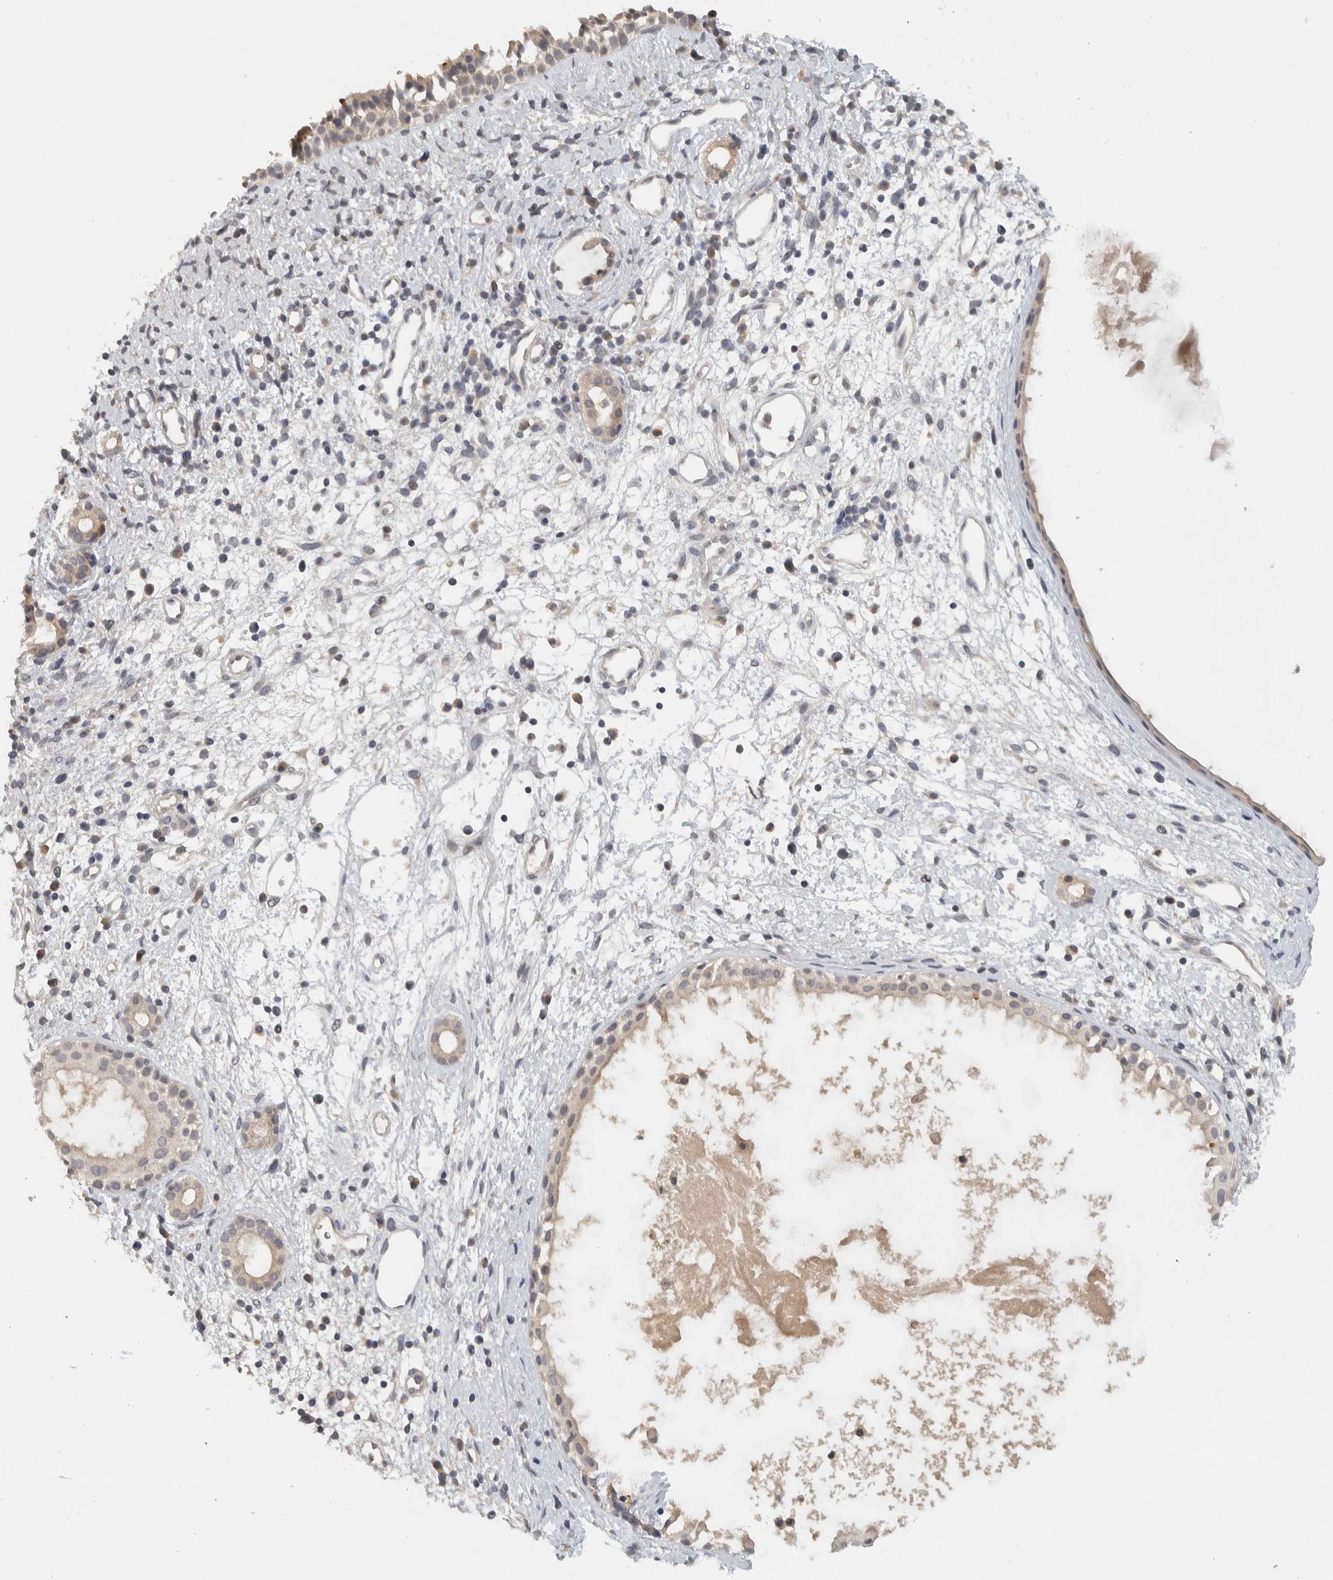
{"staining": {"intensity": "negative", "quantity": "none", "location": "none"}, "tissue": "nasopharynx", "cell_type": "Respiratory epithelial cells", "image_type": "normal", "snomed": [{"axis": "morphology", "description": "Normal tissue, NOS"}, {"axis": "topography", "description": "Nasopharynx"}], "caption": "IHC photomicrograph of normal nasopharynx: human nasopharynx stained with DAB (3,3'-diaminobenzidine) reveals no significant protein expression in respiratory epithelial cells. (DAB immunohistochemistry visualized using brightfield microscopy, high magnification).", "gene": "AFP", "patient": {"sex": "male", "age": 22}}